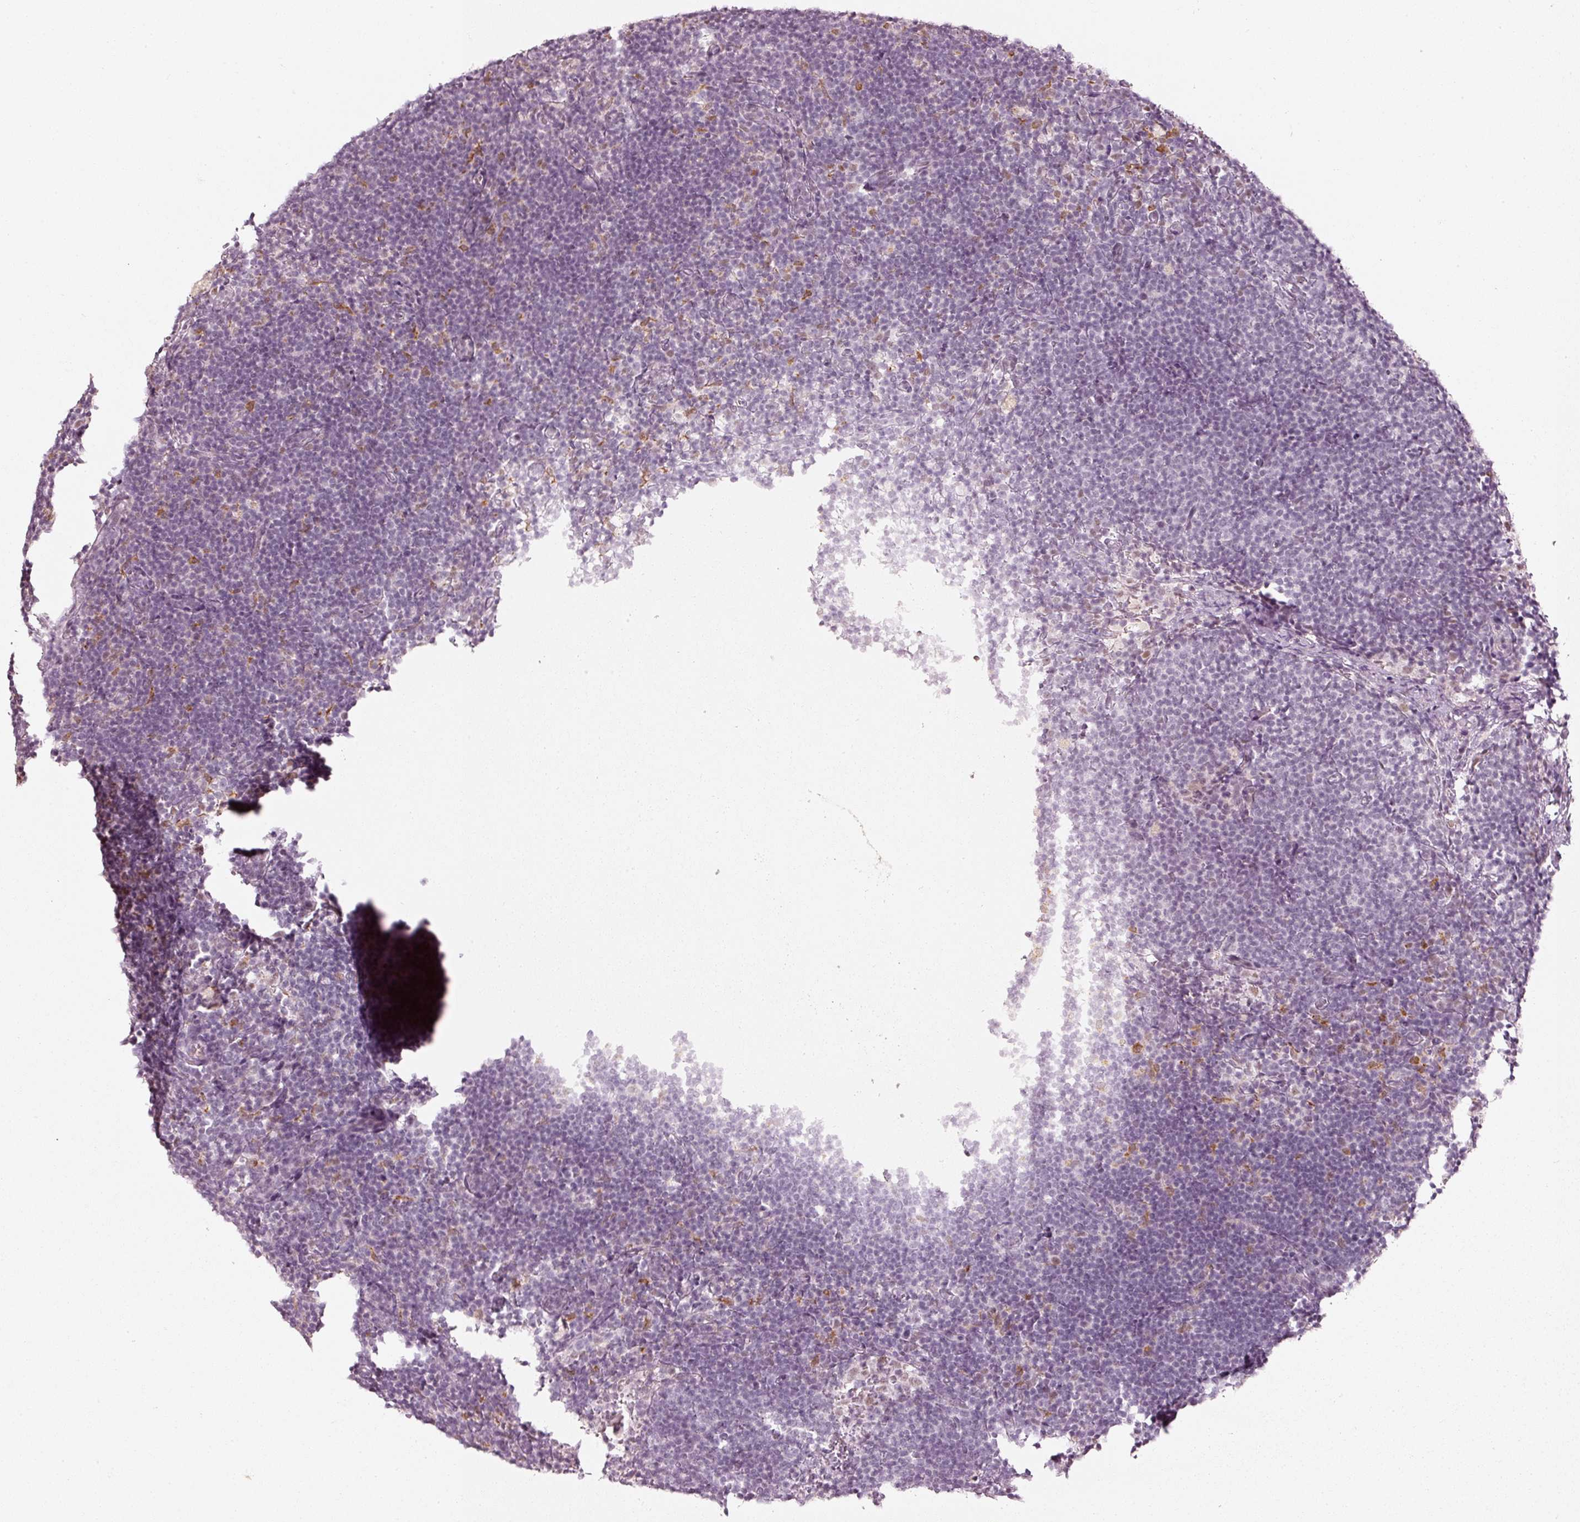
{"staining": {"intensity": "moderate", "quantity": "25%-75%", "location": "nuclear"}, "tissue": "lymph node", "cell_type": "Germinal center cells", "image_type": "normal", "snomed": [{"axis": "morphology", "description": "Normal tissue, NOS"}, {"axis": "topography", "description": "Lymph node"}], "caption": "Immunohistochemical staining of benign human lymph node shows medium levels of moderate nuclear positivity in about 25%-75% of germinal center cells. The staining is performed using DAB (3,3'-diaminobenzidine) brown chromogen to label protein expression. The nuclei are counter-stained blue using hematoxylin.", "gene": "PPP1R10", "patient": {"sex": "male", "age": 49}}